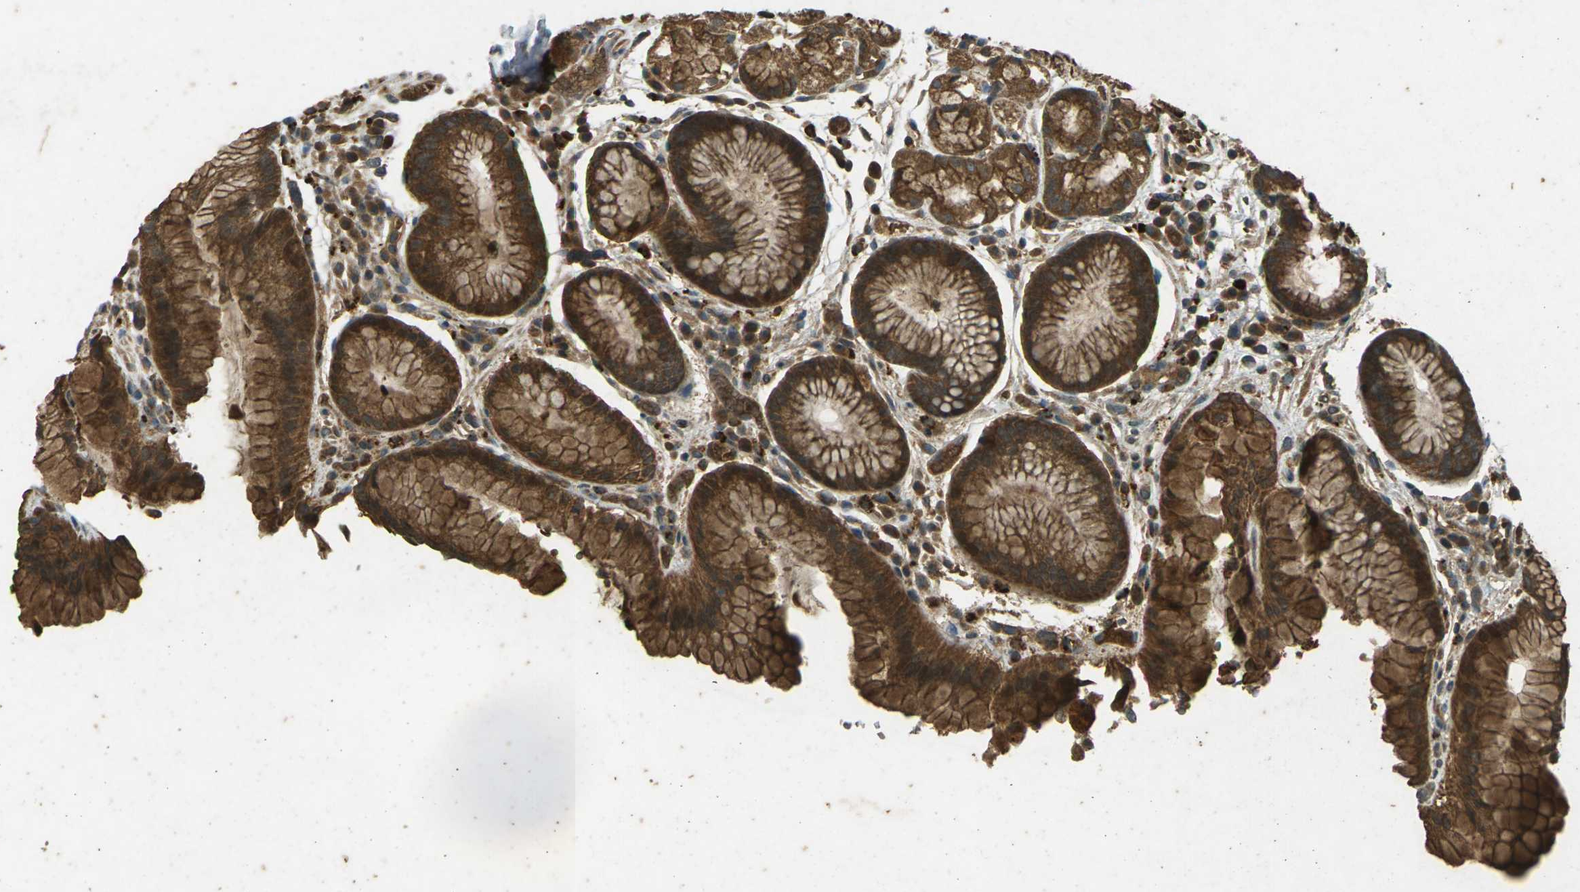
{"staining": {"intensity": "strong", "quantity": ">75%", "location": "cytoplasmic/membranous"}, "tissue": "stomach", "cell_type": "Glandular cells", "image_type": "normal", "snomed": [{"axis": "morphology", "description": "Normal tissue, NOS"}, {"axis": "topography", "description": "Stomach, upper"}], "caption": "Immunohistochemical staining of unremarkable human stomach displays high levels of strong cytoplasmic/membranous staining in about >75% of glandular cells.", "gene": "TAP1", "patient": {"sex": "male", "age": 72}}